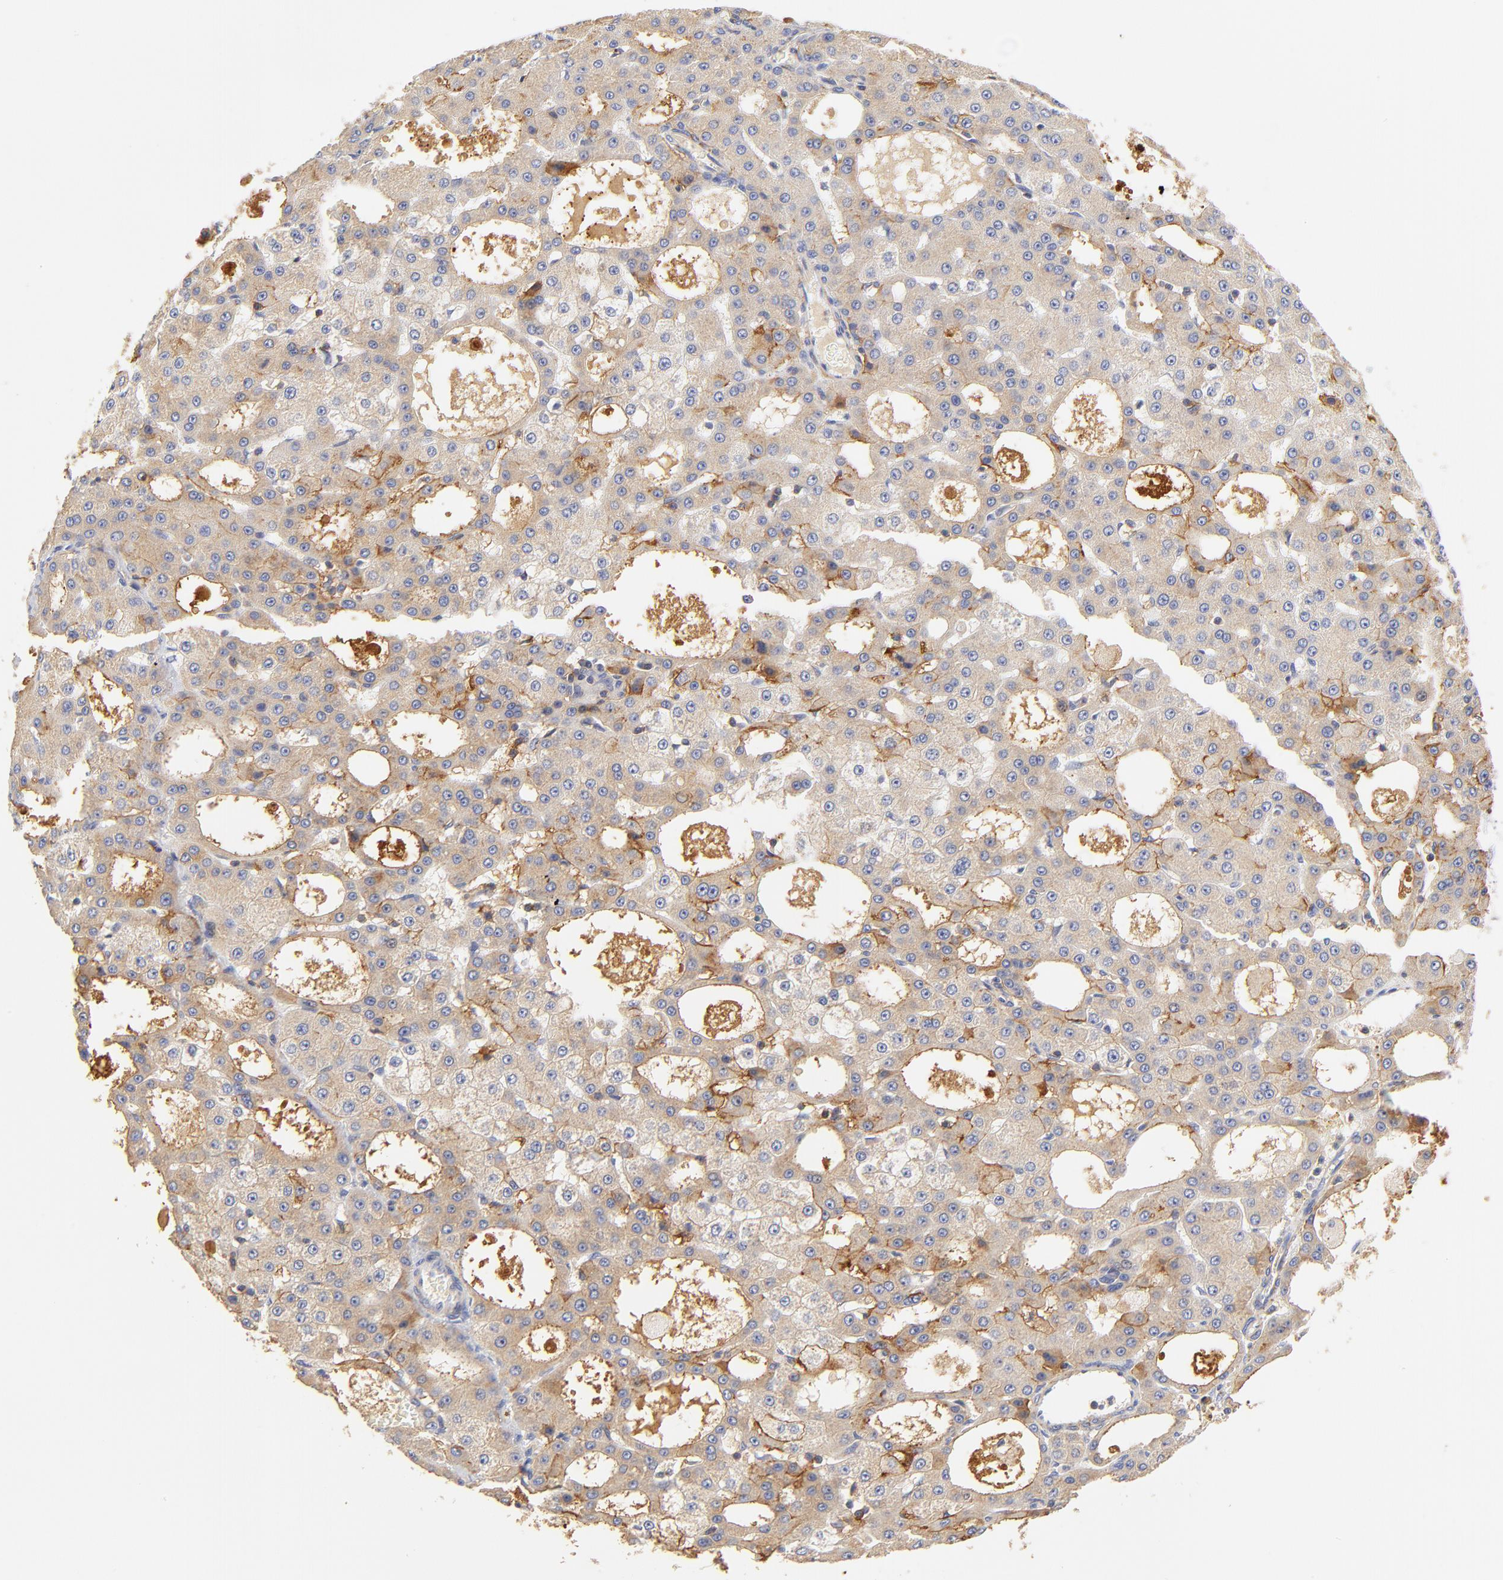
{"staining": {"intensity": "moderate", "quantity": ">75%", "location": "cytoplasmic/membranous"}, "tissue": "liver cancer", "cell_type": "Tumor cells", "image_type": "cancer", "snomed": [{"axis": "morphology", "description": "Carcinoma, Hepatocellular, NOS"}, {"axis": "topography", "description": "Liver"}], "caption": "A brown stain highlights moderate cytoplasmic/membranous staining of a protein in liver hepatocellular carcinoma tumor cells. Immunohistochemistry (ihc) stains the protein of interest in brown and the nuclei are stained blue.", "gene": "MDGA2", "patient": {"sex": "male", "age": 47}}